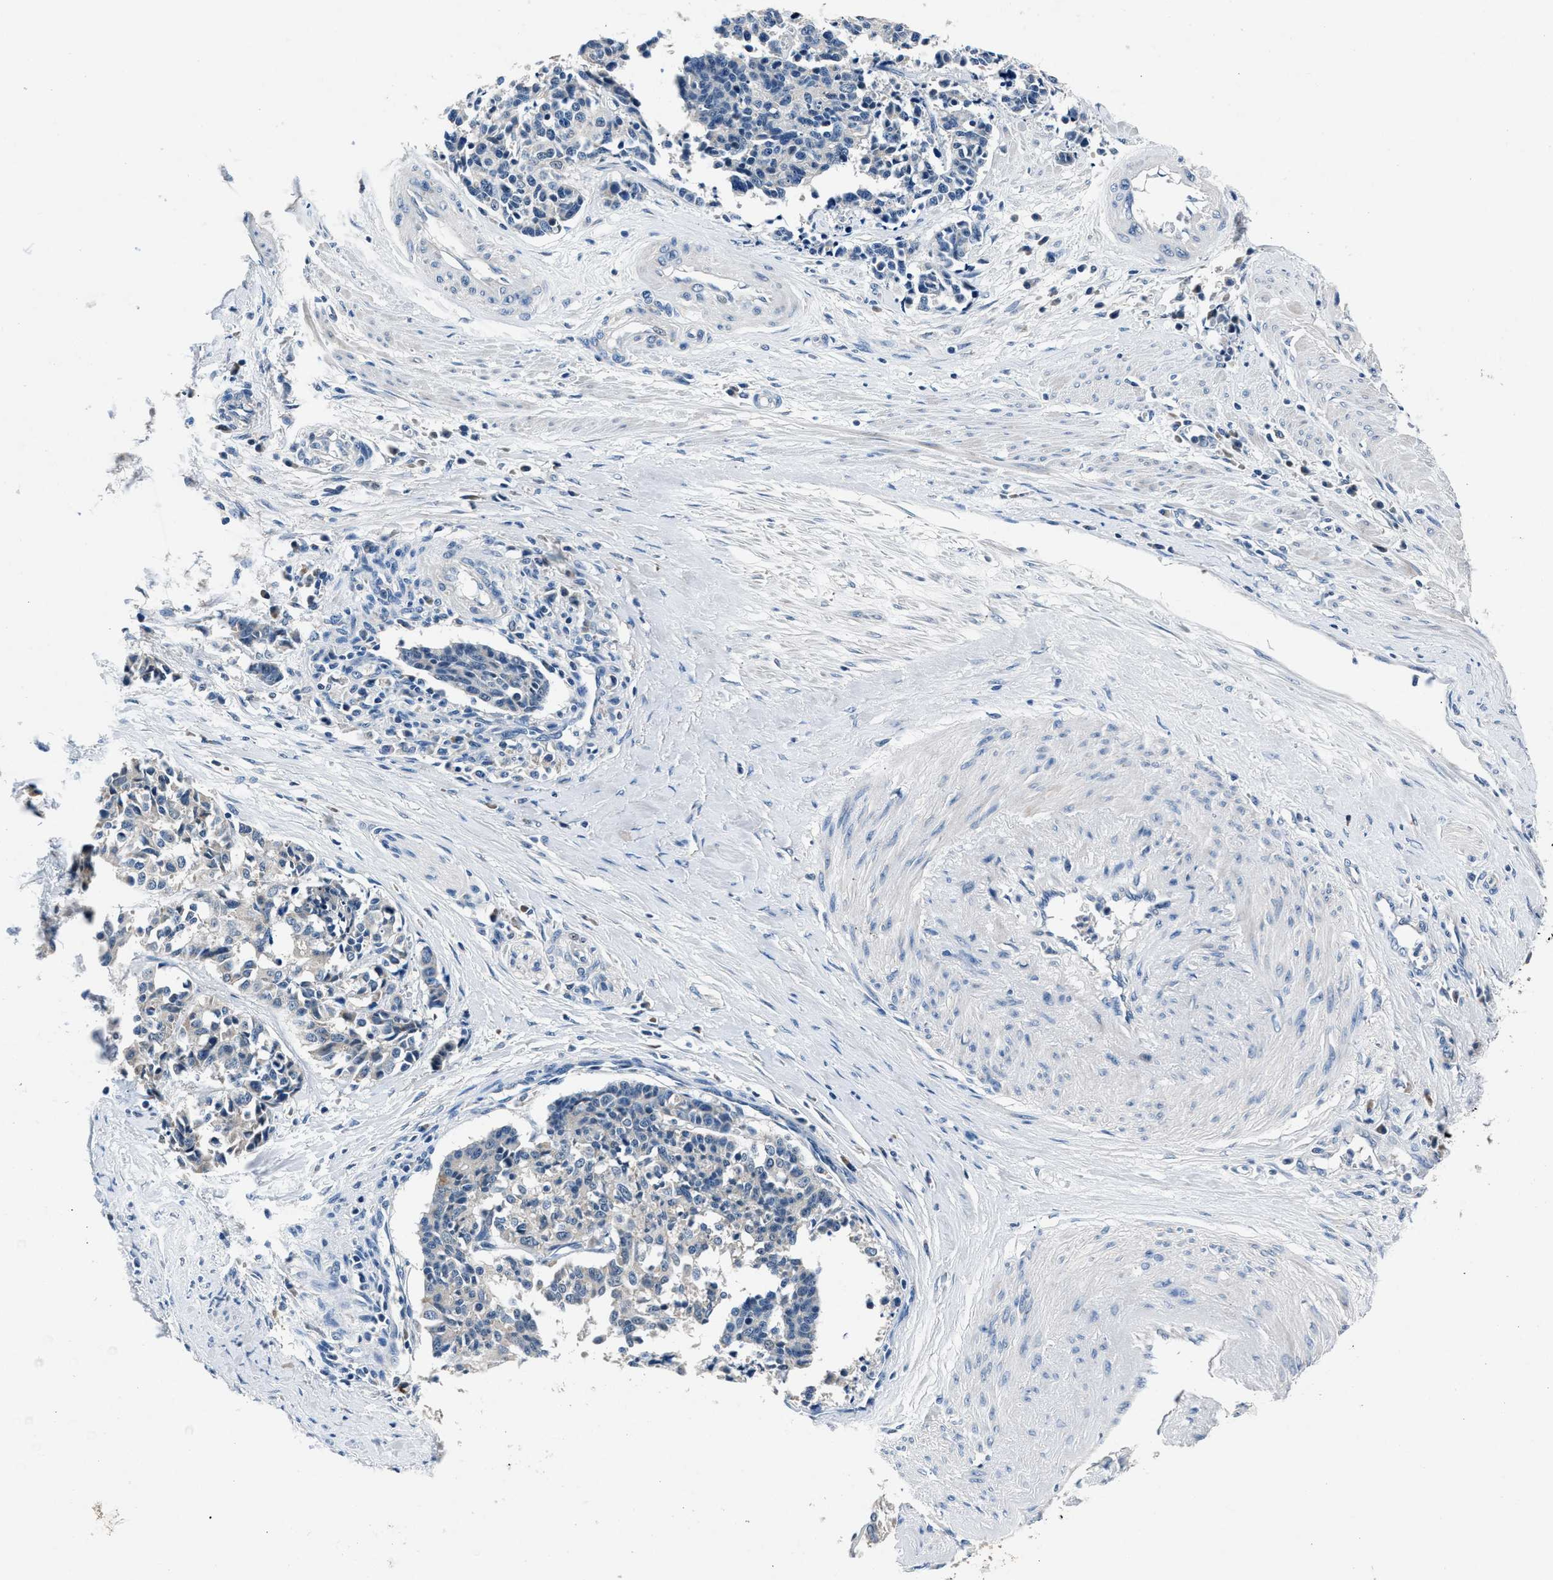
{"staining": {"intensity": "negative", "quantity": "none", "location": "none"}, "tissue": "cervical cancer", "cell_type": "Tumor cells", "image_type": "cancer", "snomed": [{"axis": "morphology", "description": "Normal tissue, NOS"}, {"axis": "morphology", "description": "Squamous cell carcinoma, NOS"}, {"axis": "topography", "description": "Cervix"}], "caption": "An IHC micrograph of cervical squamous cell carcinoma is shown. There is no staining in tumor cells of cervical squamous cell carcinoma.", "gene": "DENND6B", "patient": {"sex": "female", "age": 35}}